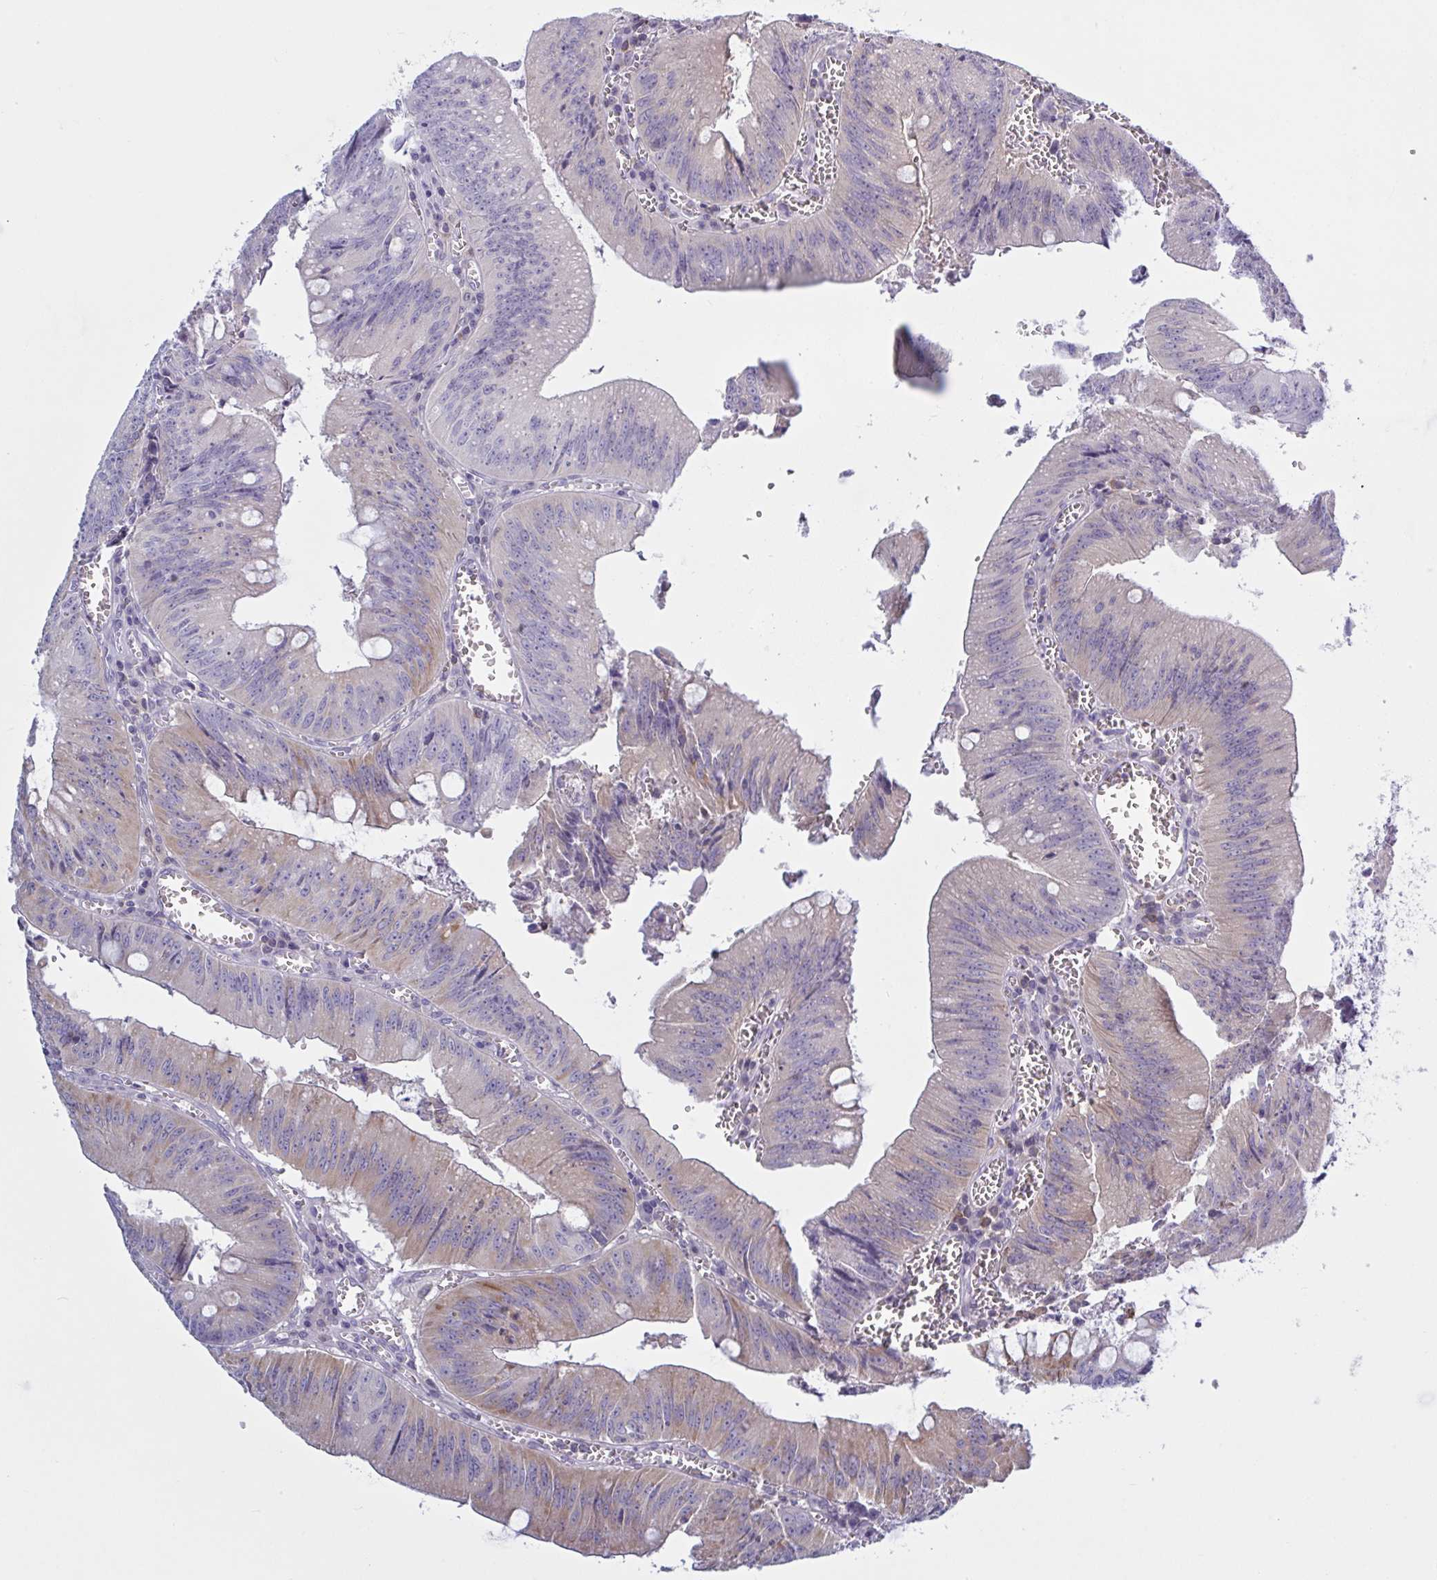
{"staining": {"intensity": "weak", "quantity": "<25%", "location": "cytoplasmic/membranous"}, "tissue": "colorectal cancer", "cell_type": "Tumor cells", "image_type": "cancer", "snomed": [{"axis": "morphology", "description": "Adenocarcinoma, NOS"}, {"axis": "topography", "description": "Rectum"}], "caption": "Protein analysis of adenocarcinoma (colorectal) displays no significant positivity in tumor cells. (Immunohistochemistry, brightfield microscopy, high magnification).", "gene": "TANK", "patient": {"sex": "female", "age": 81}}